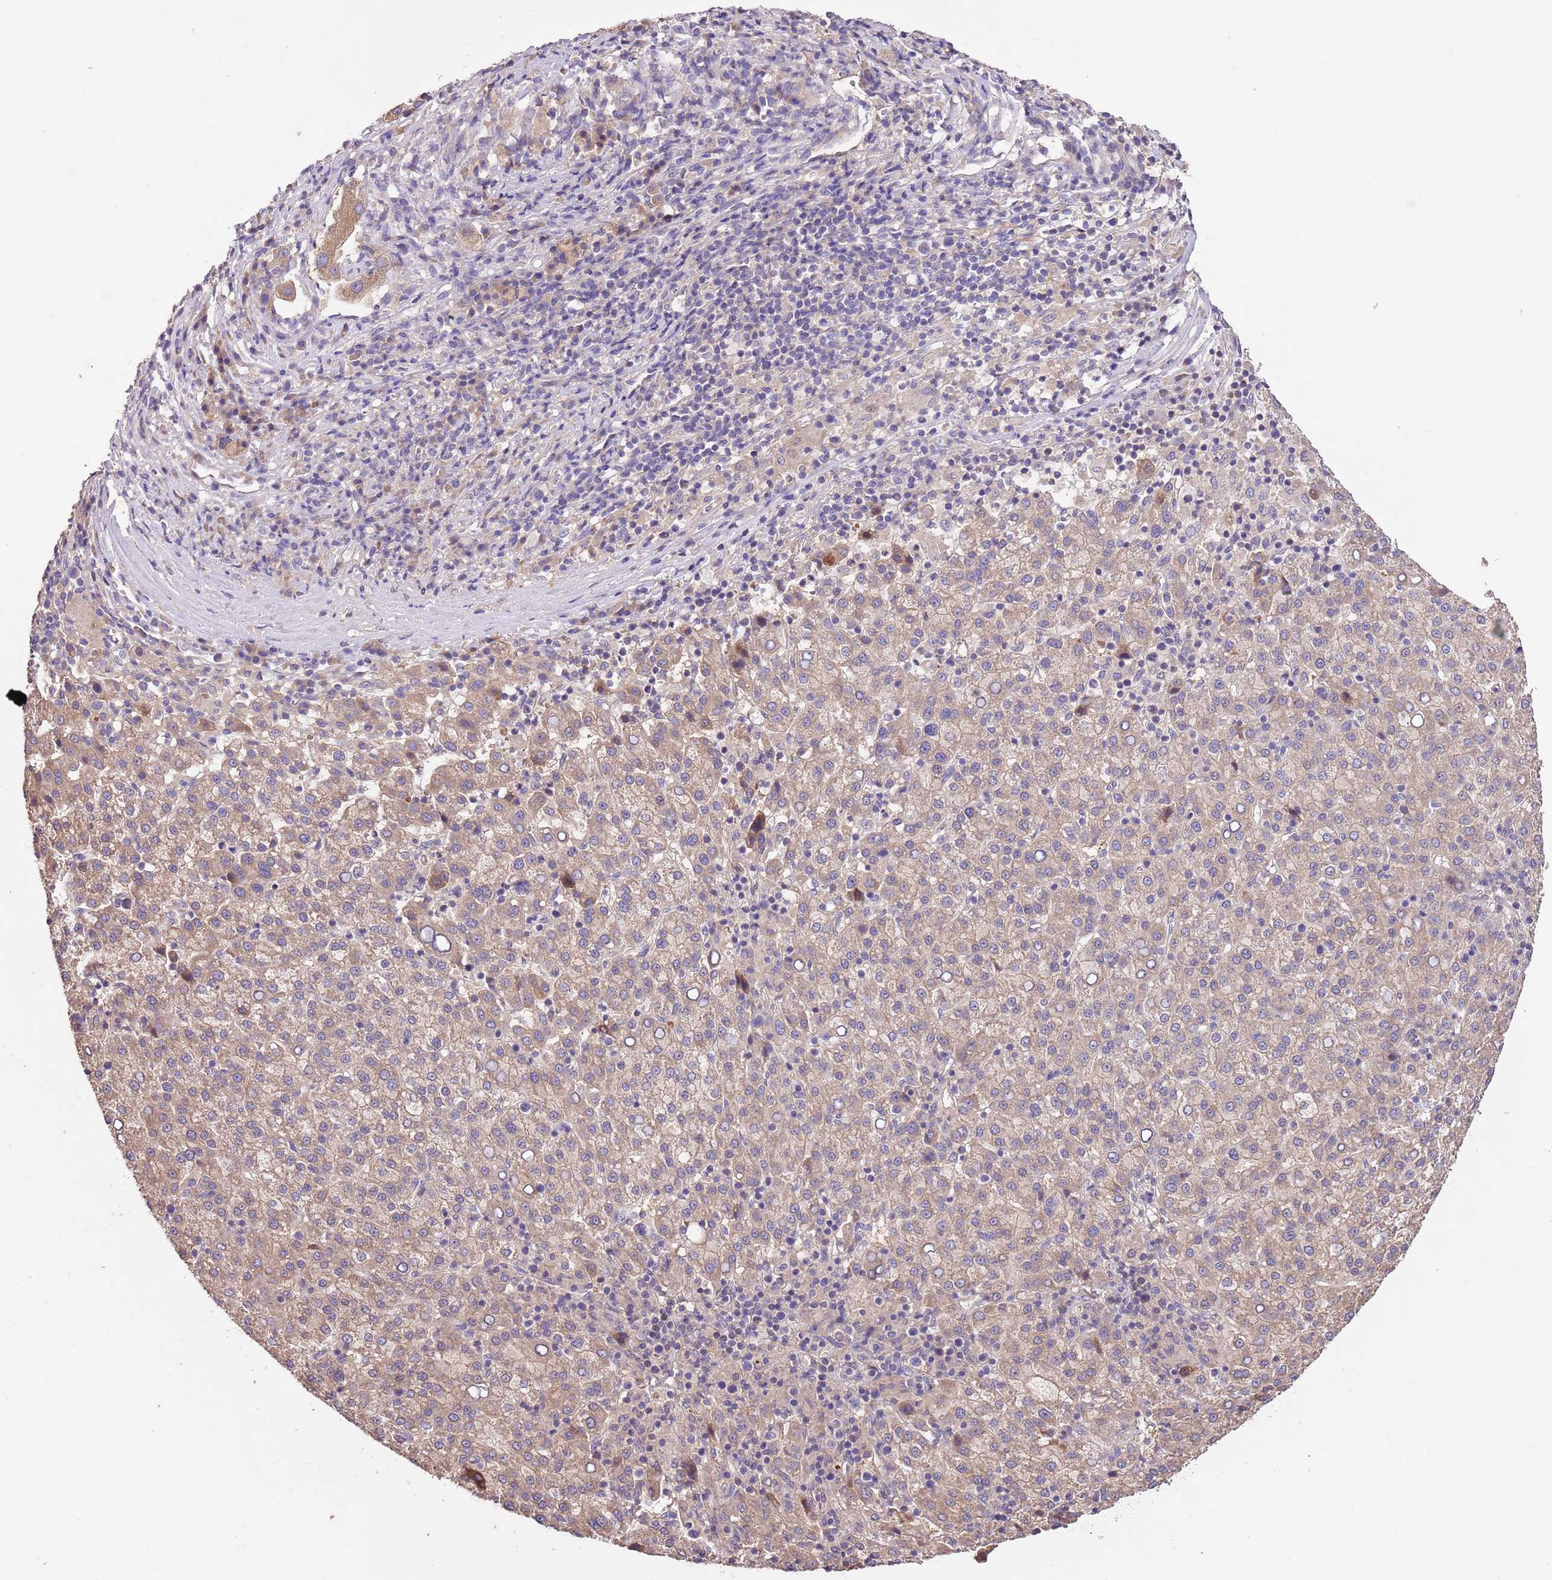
{"staining": {"intensity": "weak", "quantity": ">75%", "location": "cytoplasmic/membranous"}, "tissue": "liver cancer", "cell_type": "Tumor cells", "image_type": "cancer", "snomed": [{"axis": "morphology", "description": "Carcinoma, Hepatocellular, NOS"}, {"axis": "topography", "description": "Liver"}], "caption": "Approximately >75% of tumor cells in human liver hepatocellular carcinoma exhibit weak cytoplasmic/membranous protein expression as visualized by brown immunohistochemical staining.", "gene": "FAM89B", "patient": {"sex": "female", "age": 58}}